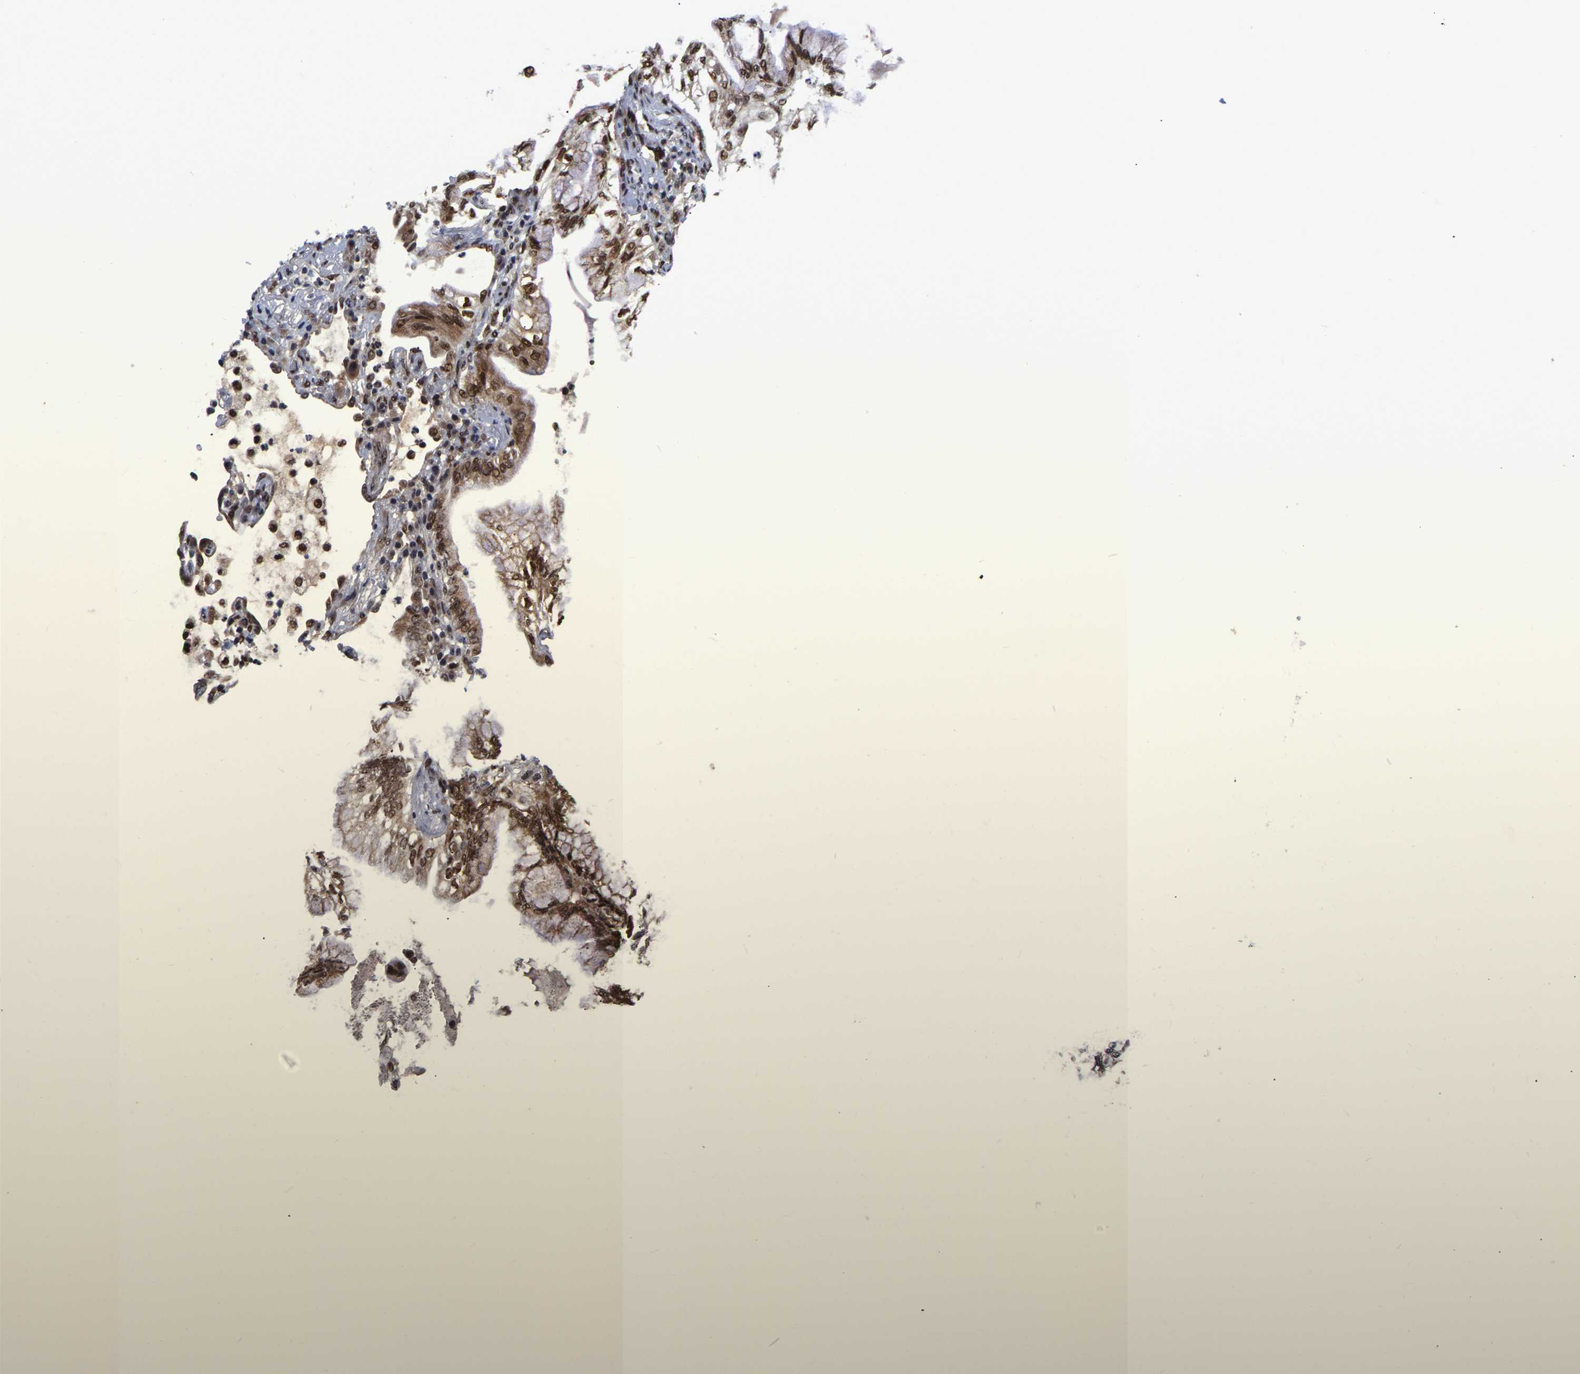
{"staining": {"intensity": "moderate", "quantity": ">75%", "location": "cytoplasmic/membranous,nuclear"}, "tissue": "lung cancer", "cell_type": "Tumor cells", "image_type": "cancer", "snomed": [{"axis": "morphology", "description": "Adenocarcinoma, NOS"}, {"axis": "topography", "description": "Lung"}], "caption": "IHC histopathology image of human lung adenocarcinoma stained for a protein (brown), which shows medium levels of moderate cytoplasmic/membranous and nuclear staining in approximately >75% of tumor cells.", "gene": "JUNB", "patient": {"sex": "female", "age": 70}}